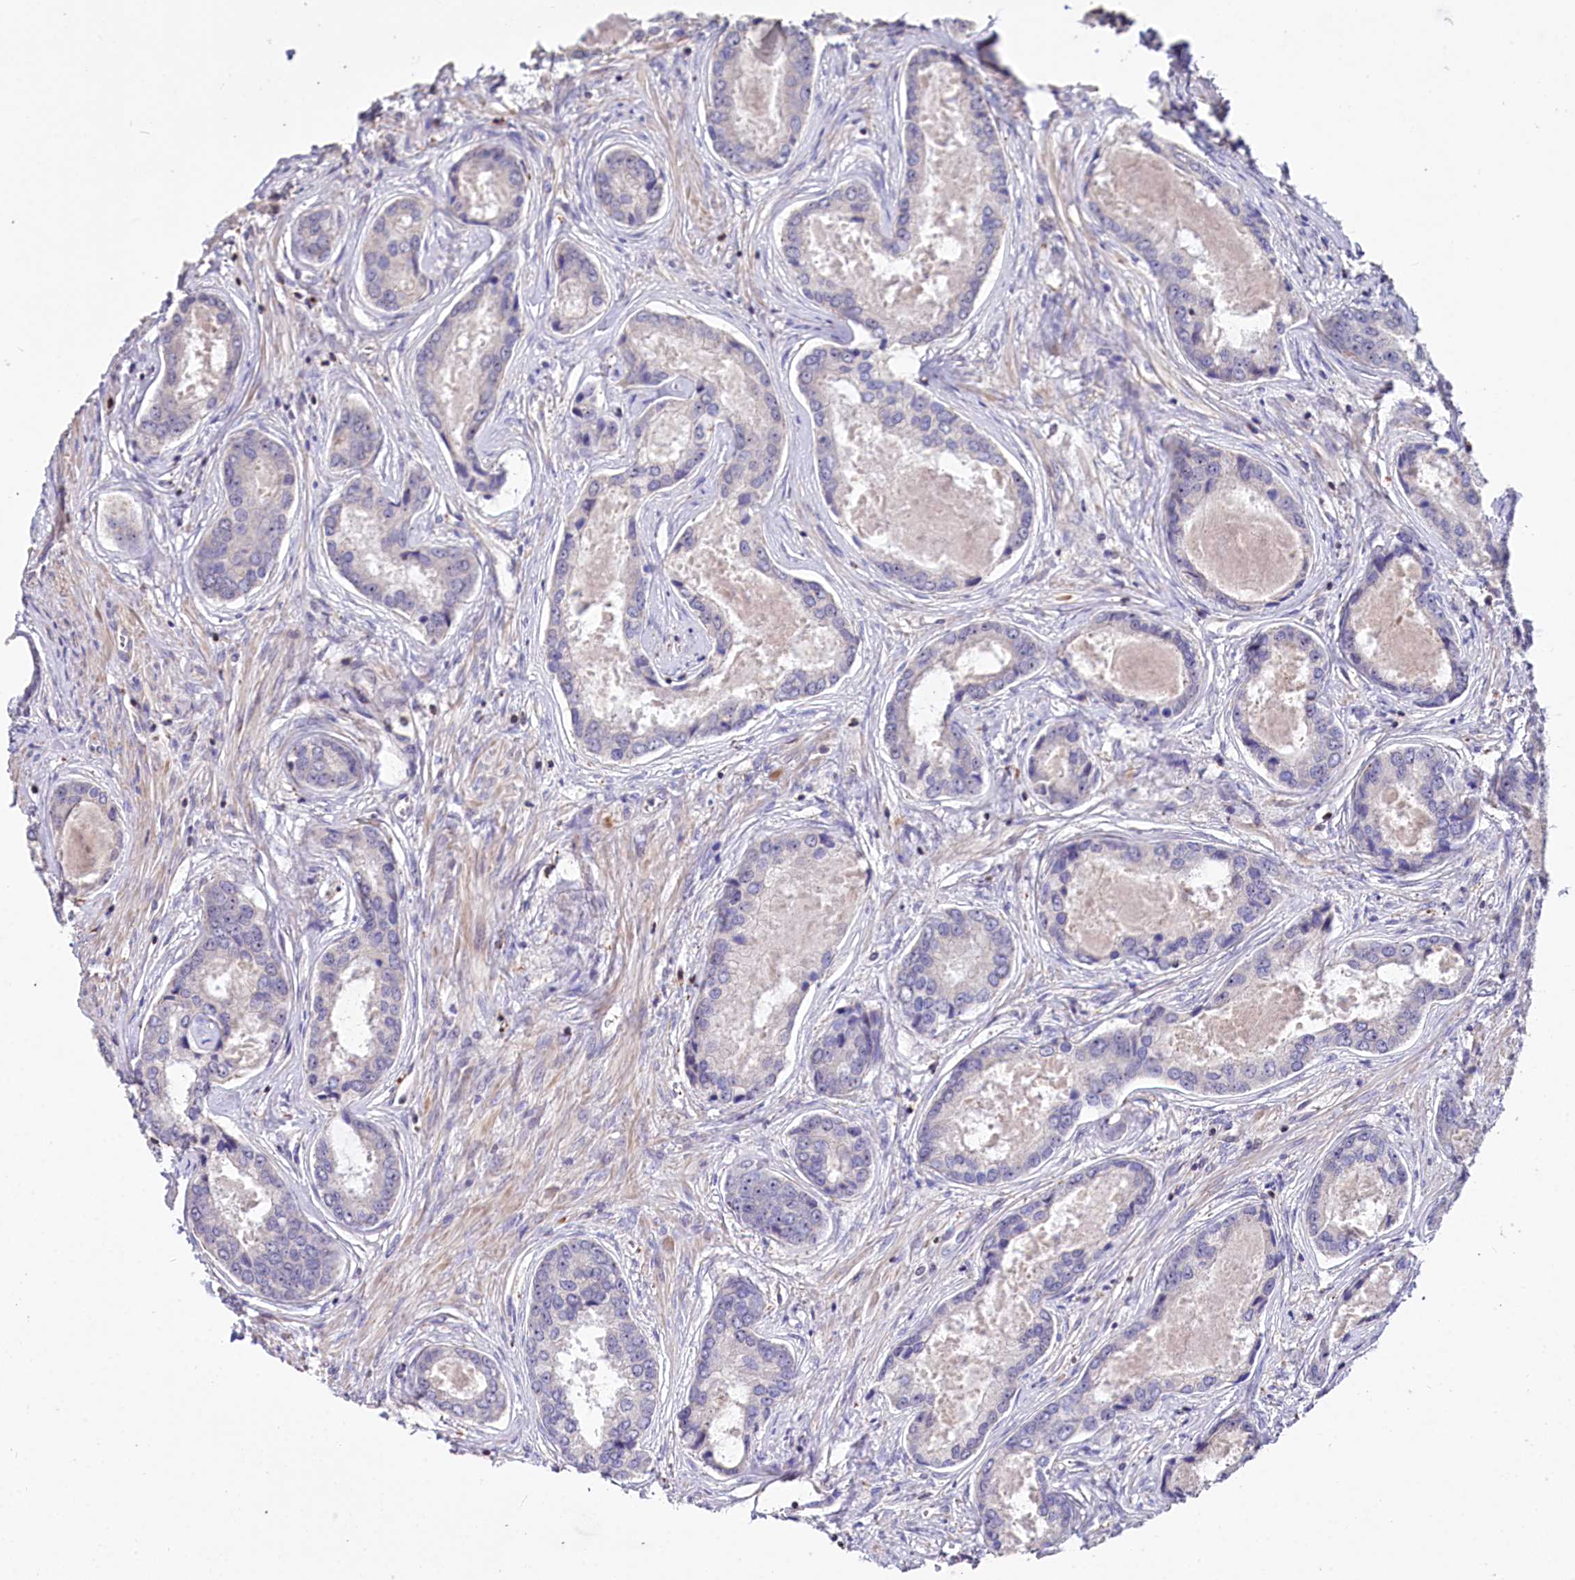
{"staining": {"intensity": "negative", "quantity": "none", "location": "none"}, "tissue": "prostate cancer", "cell_type": "Tumor cells", "image_type": "cancer", "snomed": [{"axis": "morphology", "description": "Adenocarcinoma, Low grade"}, {"axis": "topography", "description": "Prostate"}], "caption": "Immunohistochemistry of human prostate low-grade adenocarcinoma reveals no expression in tumor cells.", "gene": "RPUSD3", "patient": {"sex": "male", "age": 68}}